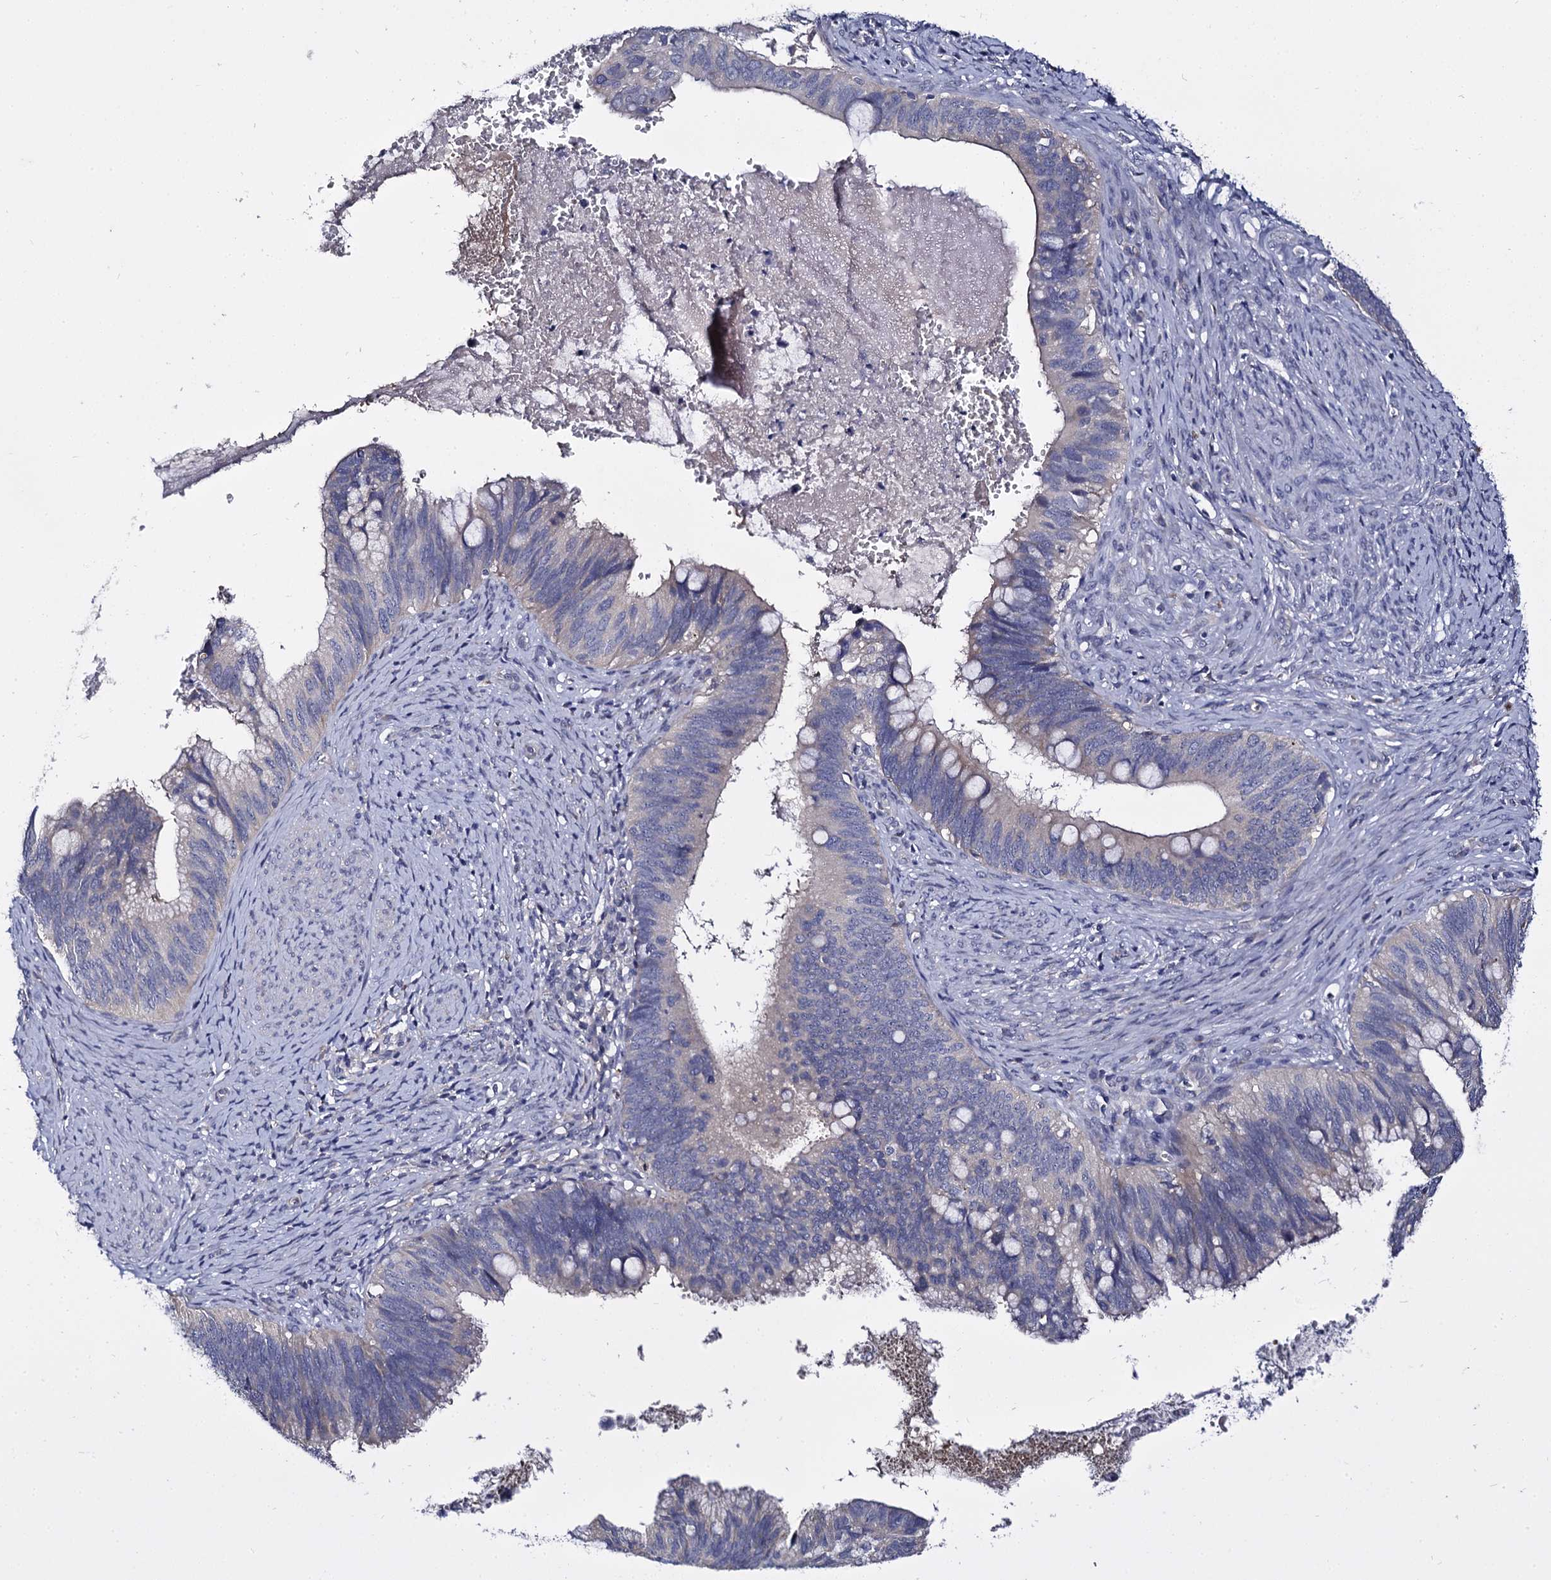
{"staining": {"intensity": "negative", "quantity": "none", "location": "none"}, "tissue": "cervical cancer", "cell_type": "Tumor cells", "image_type": "cancer", "snomed": [{"axis": "morphology", "description": "Adenocarcinoma, NOS"}, {"axis": "topography", "description": "Cervix"}], "caption": "Tumor cells show no significant protein staining in adenocarcinoma (cervical).", "gene": "PANX2", "patient": {"sex": "female", "age": 42}}